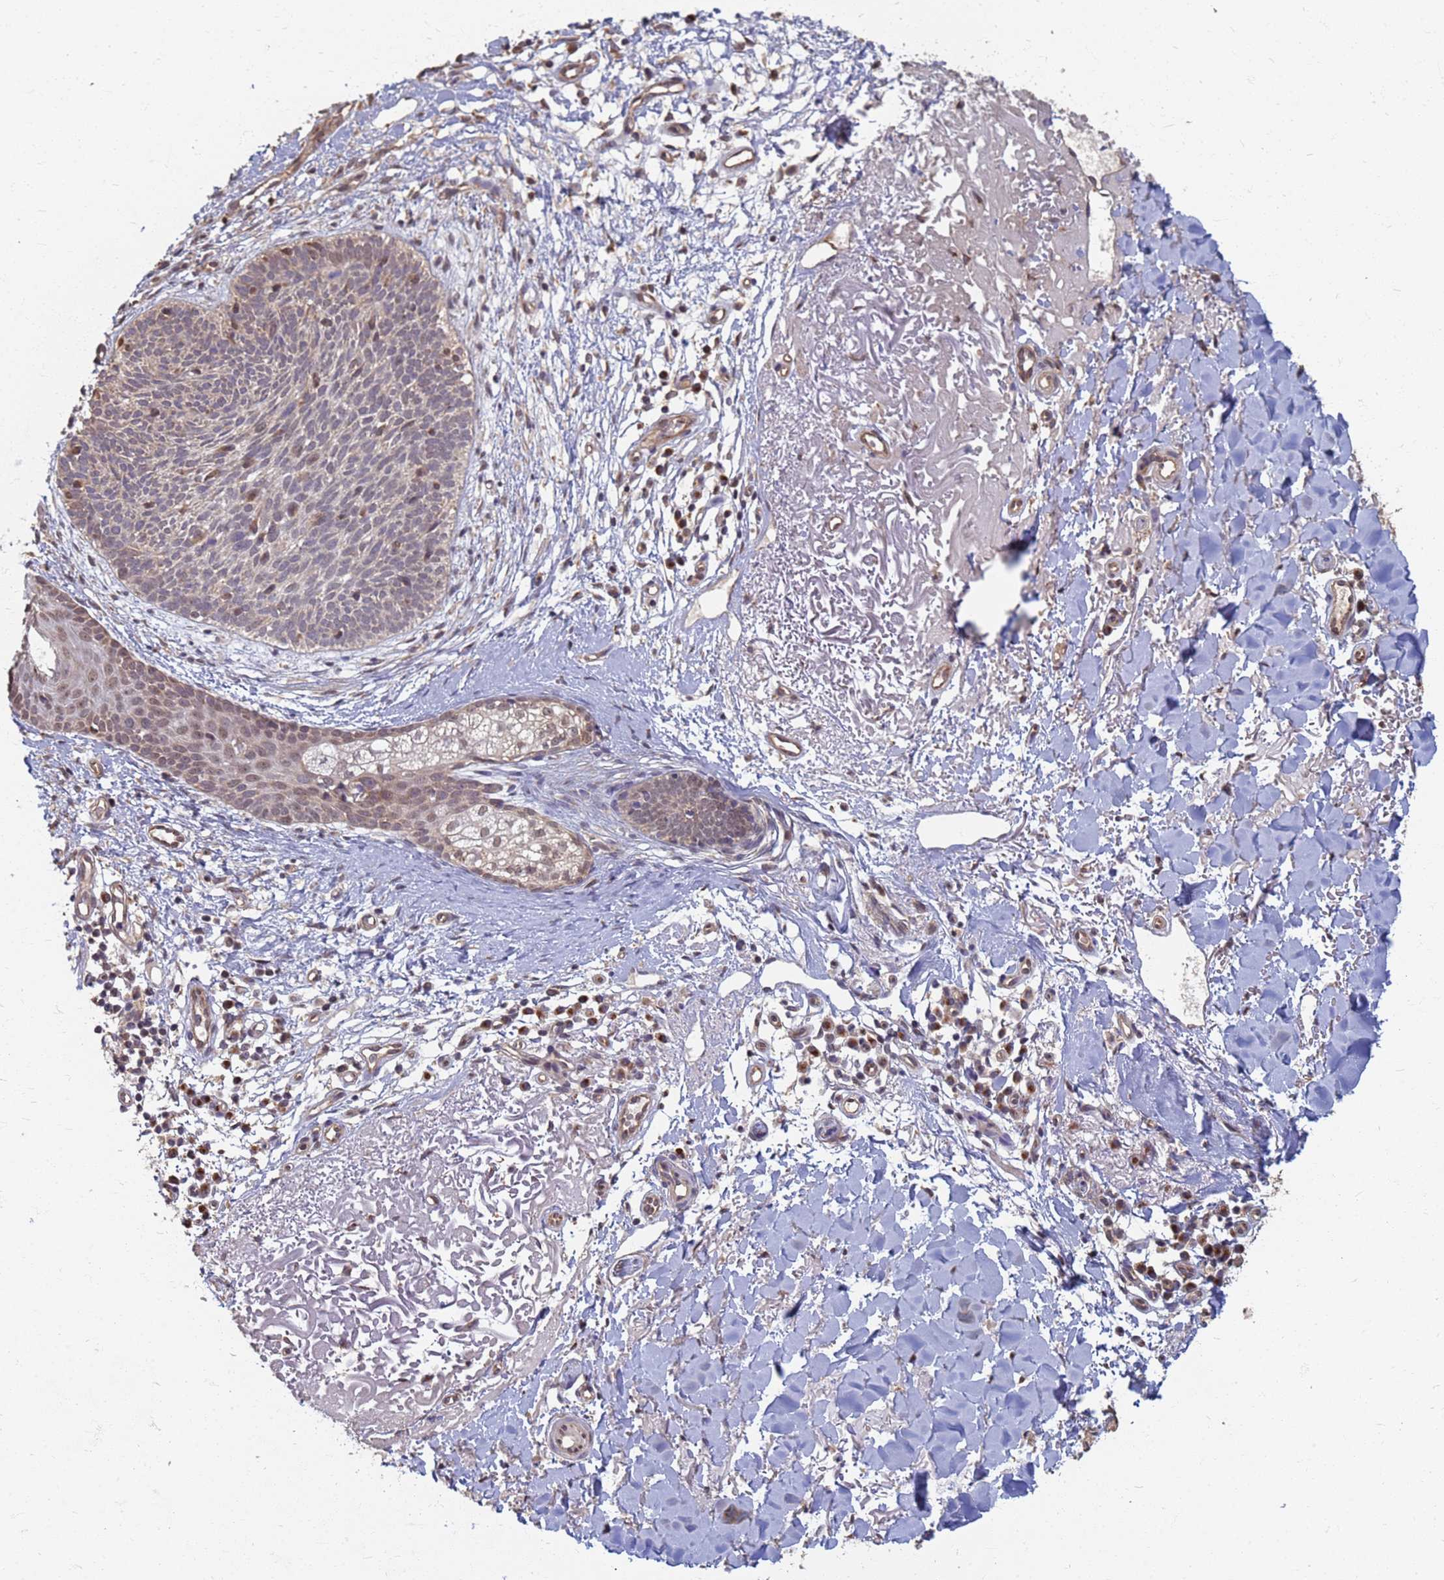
{"staining": {"intensity": "weak", "quantity": "<25%", "location": "cytoplasmic/membranous"}, "tissue": "skin cancer", "cell_type": "Tumor cells", "image_type": "cancer", "snomed": [{"axis": "morphology", "description": "Basal cell carcinoma"}, {"axis": "topography", "description": "Skin"}], "caption": "The micrograph exhibits no significant positivity in tumor cells of basal cell carcinoma (skin).", "gene": "ITGB4", "patient": {"sex": "male", "age": 84}}